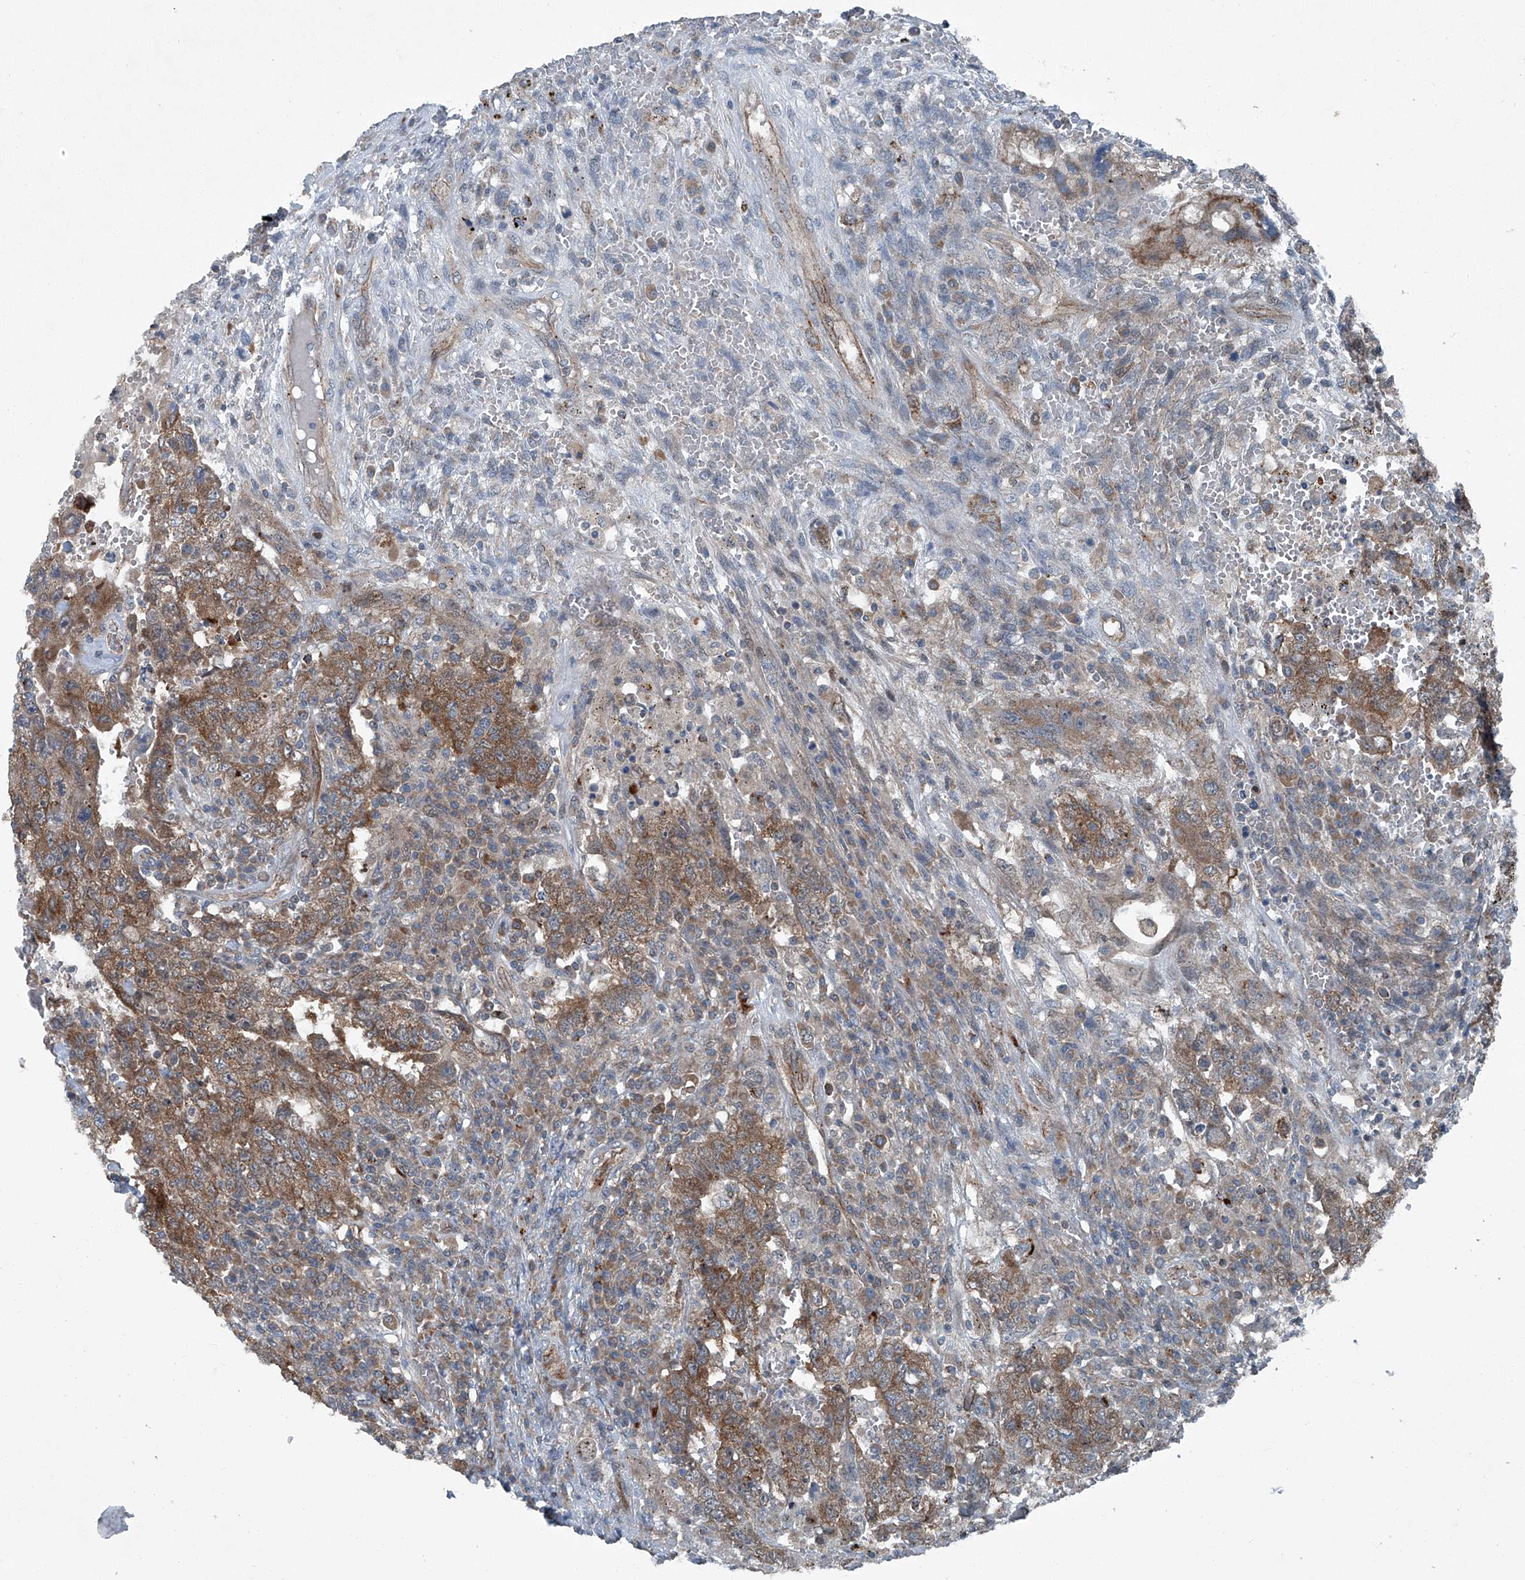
{"staining": {"intensity": "moderate", "quantity": ">75%", "location": "cytoplasmic/membranous"}, "tissue": "testis cancer", "cell_type": "Tumor cells", "image_type": "cancer", "snomed": [{"axis": "morphology", "description": "Carcinoma, Embryonal, NOS"}, {"axis": "topography", "description": "Testis"}], "caption": "Testis embryonal carcinoma tissue displays moderate cytoplasmic/membranous expression in approximately >75% of tumor cells, visualized by immunohistochemistry.", "gene": "SENP2", "patient": {"sex": "male", "age": 26}}